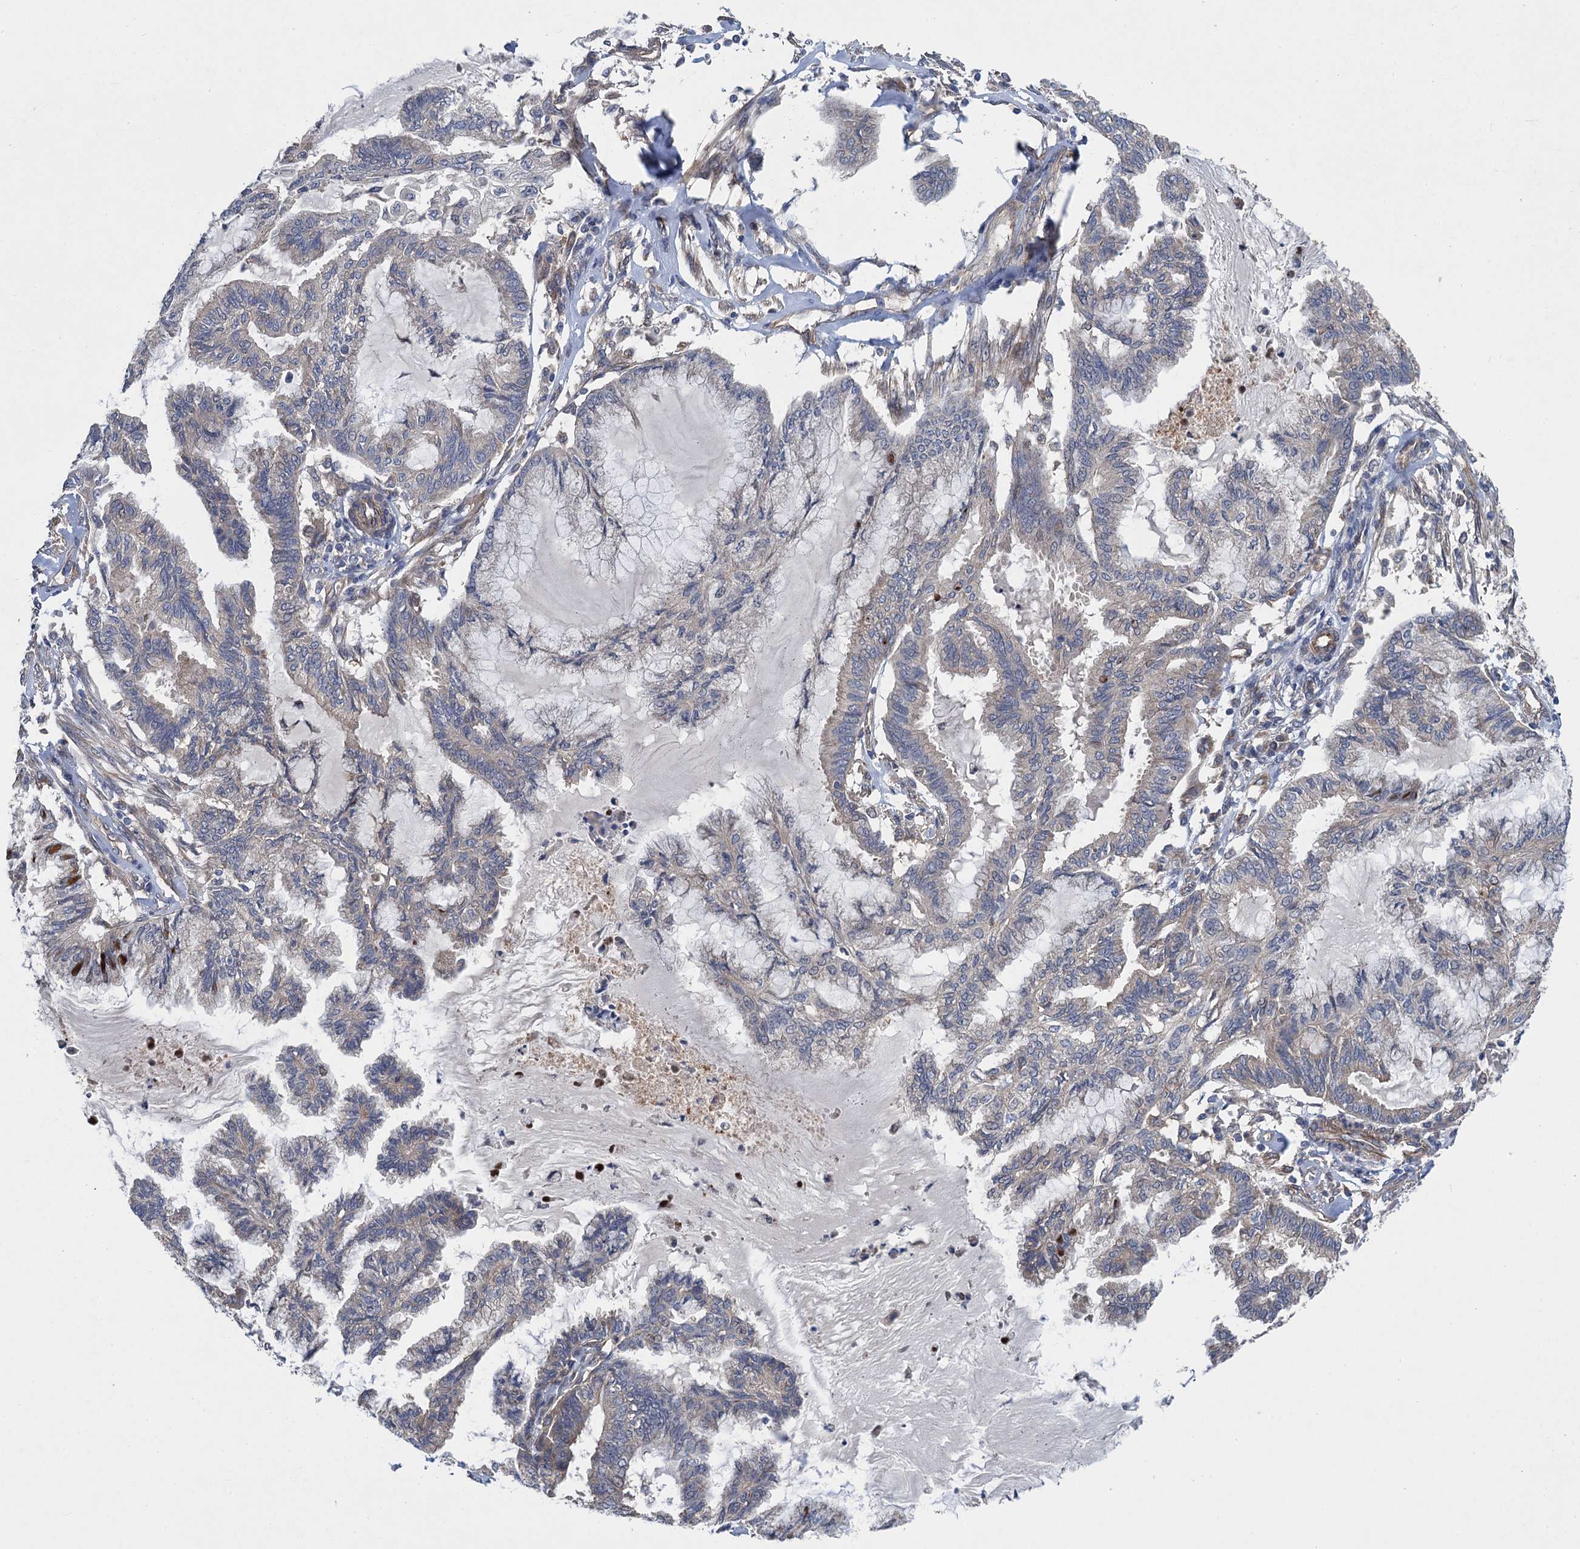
{"staining": {"intensity": "negative", "quantity": "none", "location": "none"}, "tissue": "endometrial cancer", "cell_type": "Tumor cells", "image_type": "cancer", "snomed": [{"axis": "morphology", "description": "Adenocarcinoma, NOS"}, {"axis": "topography", "description": "Endometrium"}], "caption": "Tumor cells are negative for protein expression in human endometrial cancer (adenocarcinoma).", "gene": "PJA2", "patient": {"sex": "female", "age": 86}}